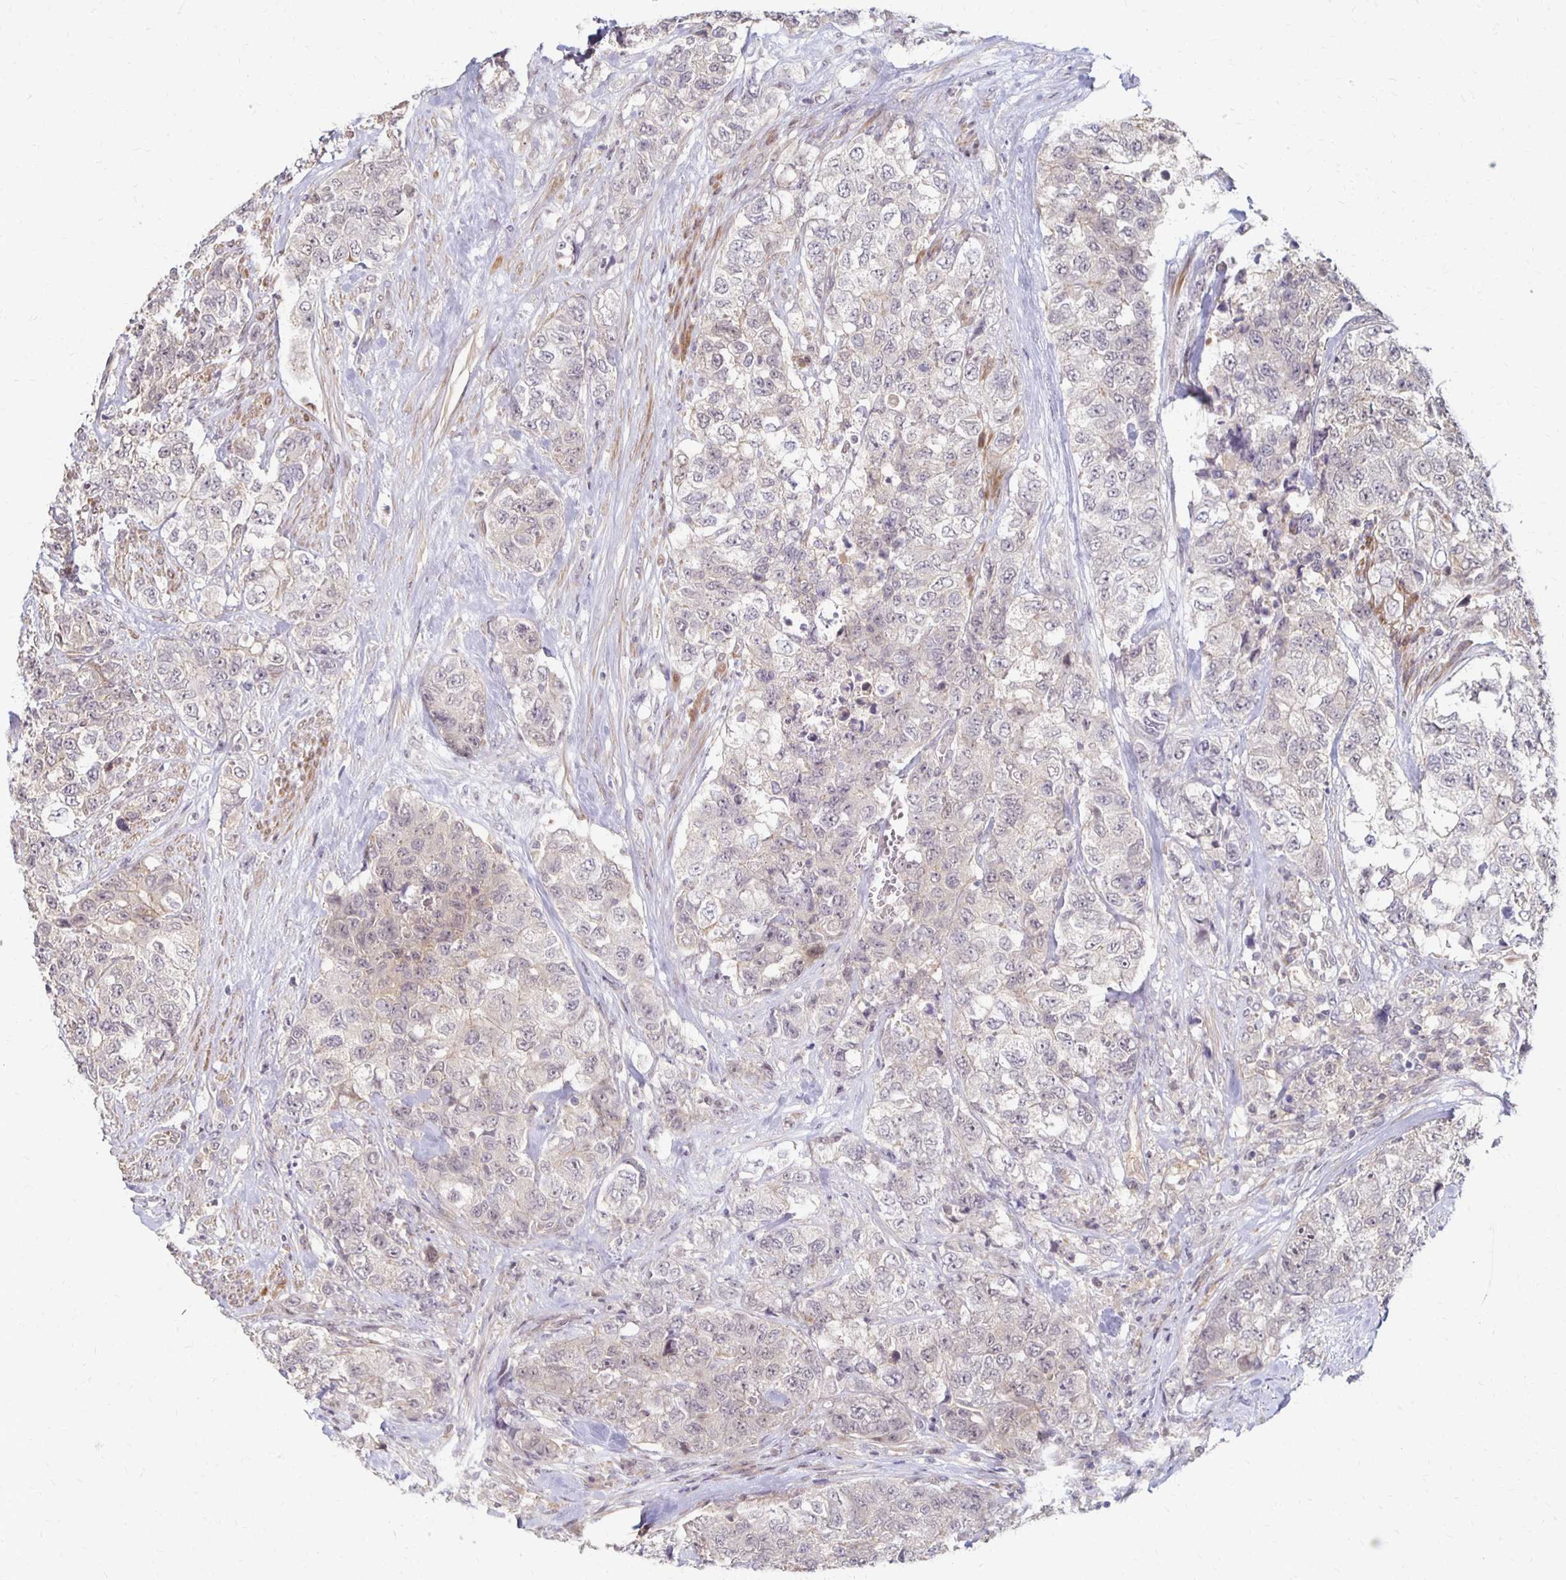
{"staining": {"intensity": "negative", "quantity": "none", "location": "none"}, "tissue": "urothelial cancer", "cell_type": "Tumor cells", "image_type": "cancer", "snomed": [{"axis": "morphology", "description": "Urothelial carcinoma, High grade"}, {"axis": "topography", "description": "Urinary bladder"}], "caption": "IHC micrograph of high-grade urothelial carcinoma stained for a protein (brown), which displays no positivity in tumor cells.", "gene": "PRKCB", "patient": {"sex": "female", "age": 78}}